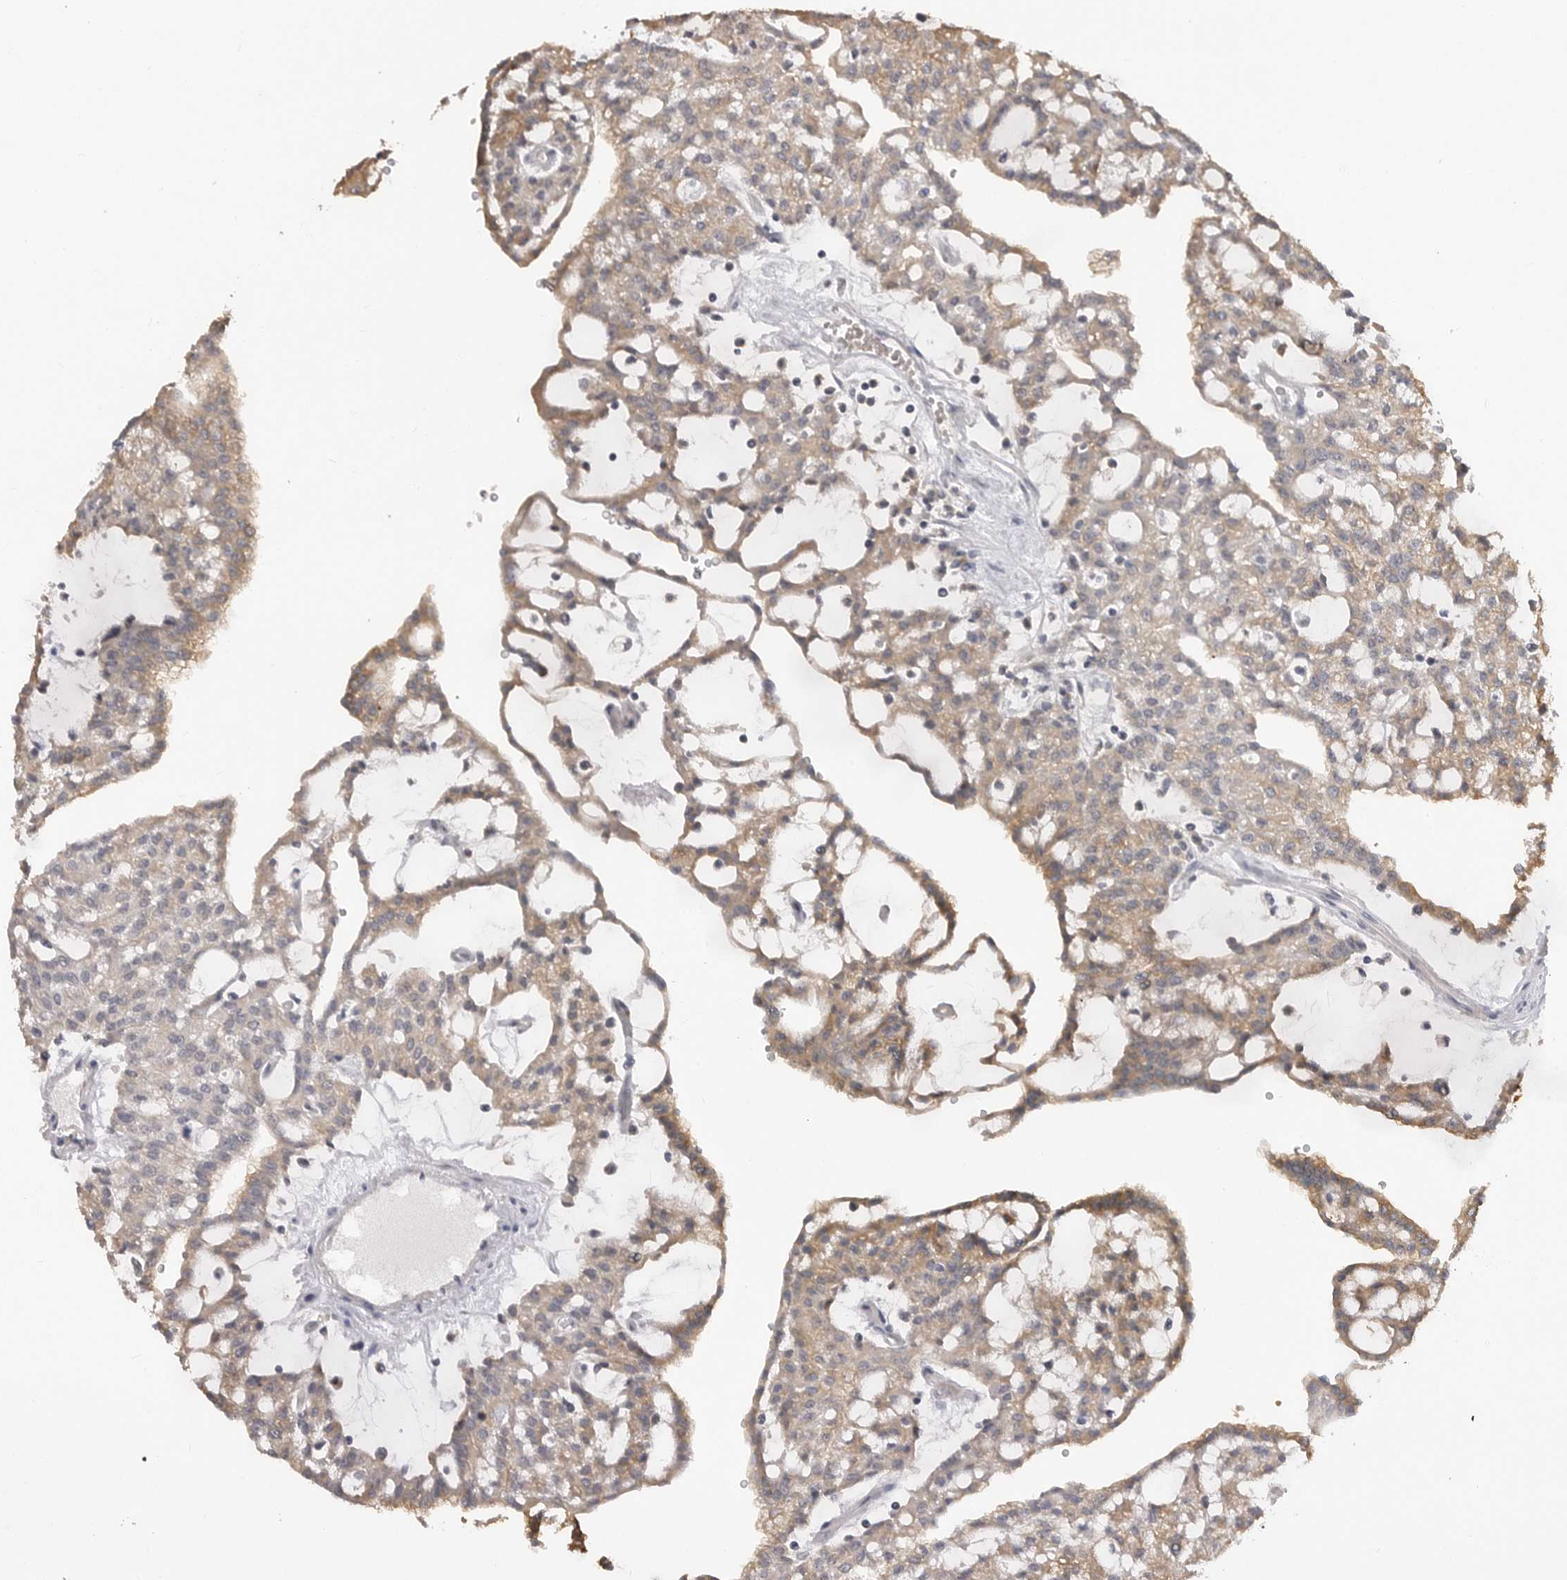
{"staining": {"intensity": "moderate", "quantity": ">75%", "location": "cytoplasmic/membranous"}, "tissue": "renal cancer", "cell_type": "Tumor cells", "image_type": "cancer", "snomed": [{"axis": "morphology", "description": "Adenocarcinoma, NOS"}, {"axis": "topography", "description": "Kidney"}], "caption": "Brown immunohistochemical staining in renal cancer demonstrates moderate cytoplasmic/membranous positivity in approximately >75% of tumor cells.", "gene": "PLEKHF1", "patient": {"sex": "male", "age": 63}}